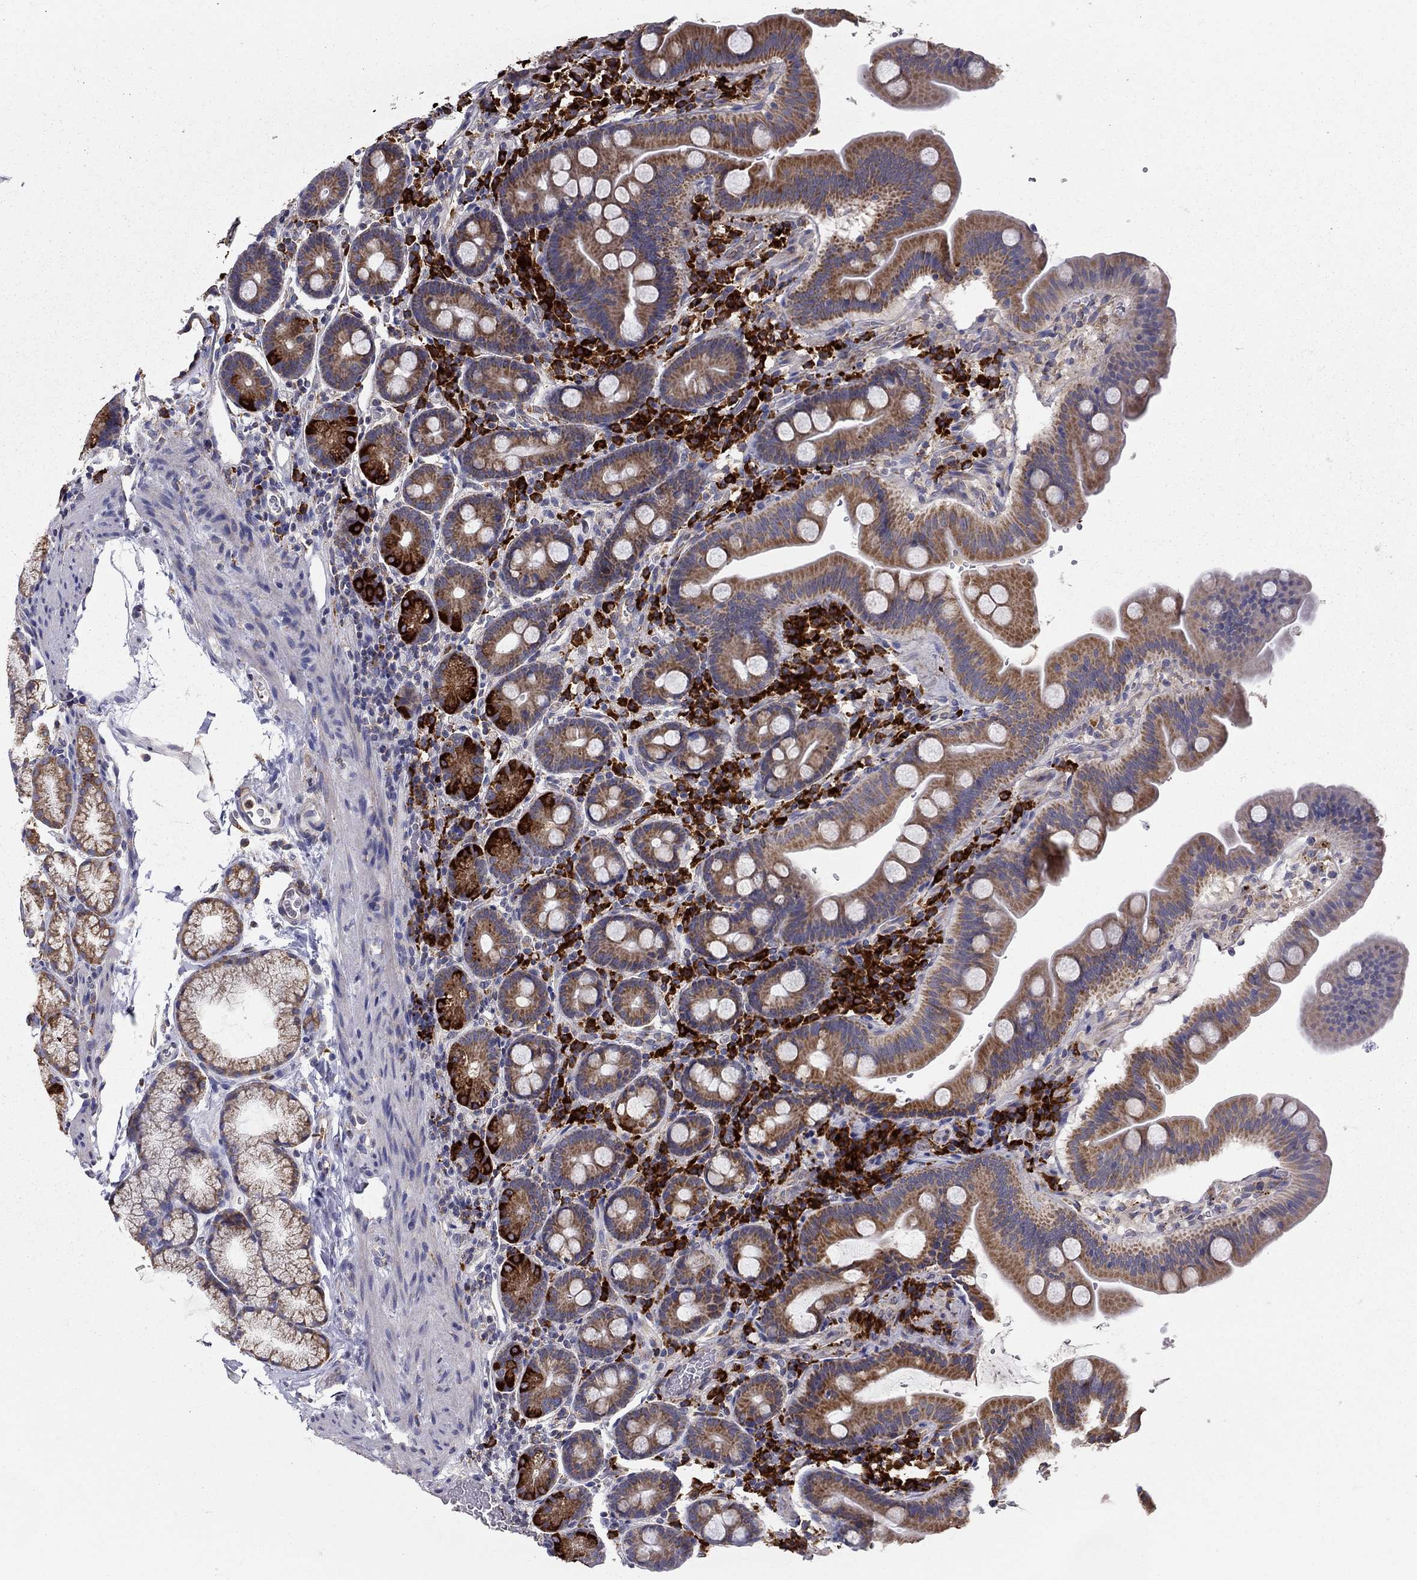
{"staining": {"intensity": "moderate", "quantity": ">75%", "location": "cytoplasmic/membranous"}, "tissue": "duodenum", "cell_type": "Glandular cells", "image_type": "normal", "snomed": [{"axis": "morphology", "description": "Normal tissue, NOS"}, {"axis": "topography", "description": "Duodenum"}], "caption": "An immunohistochemistry image of normal tissue is shown. Protein staining in brown highlights moderate cytoplasmic/membranous positivity in duodenum within glandular cells. Nuclei are stained in blue.", "gene": "PRDX4", "patient": {"sex": "male", "age": 59}}